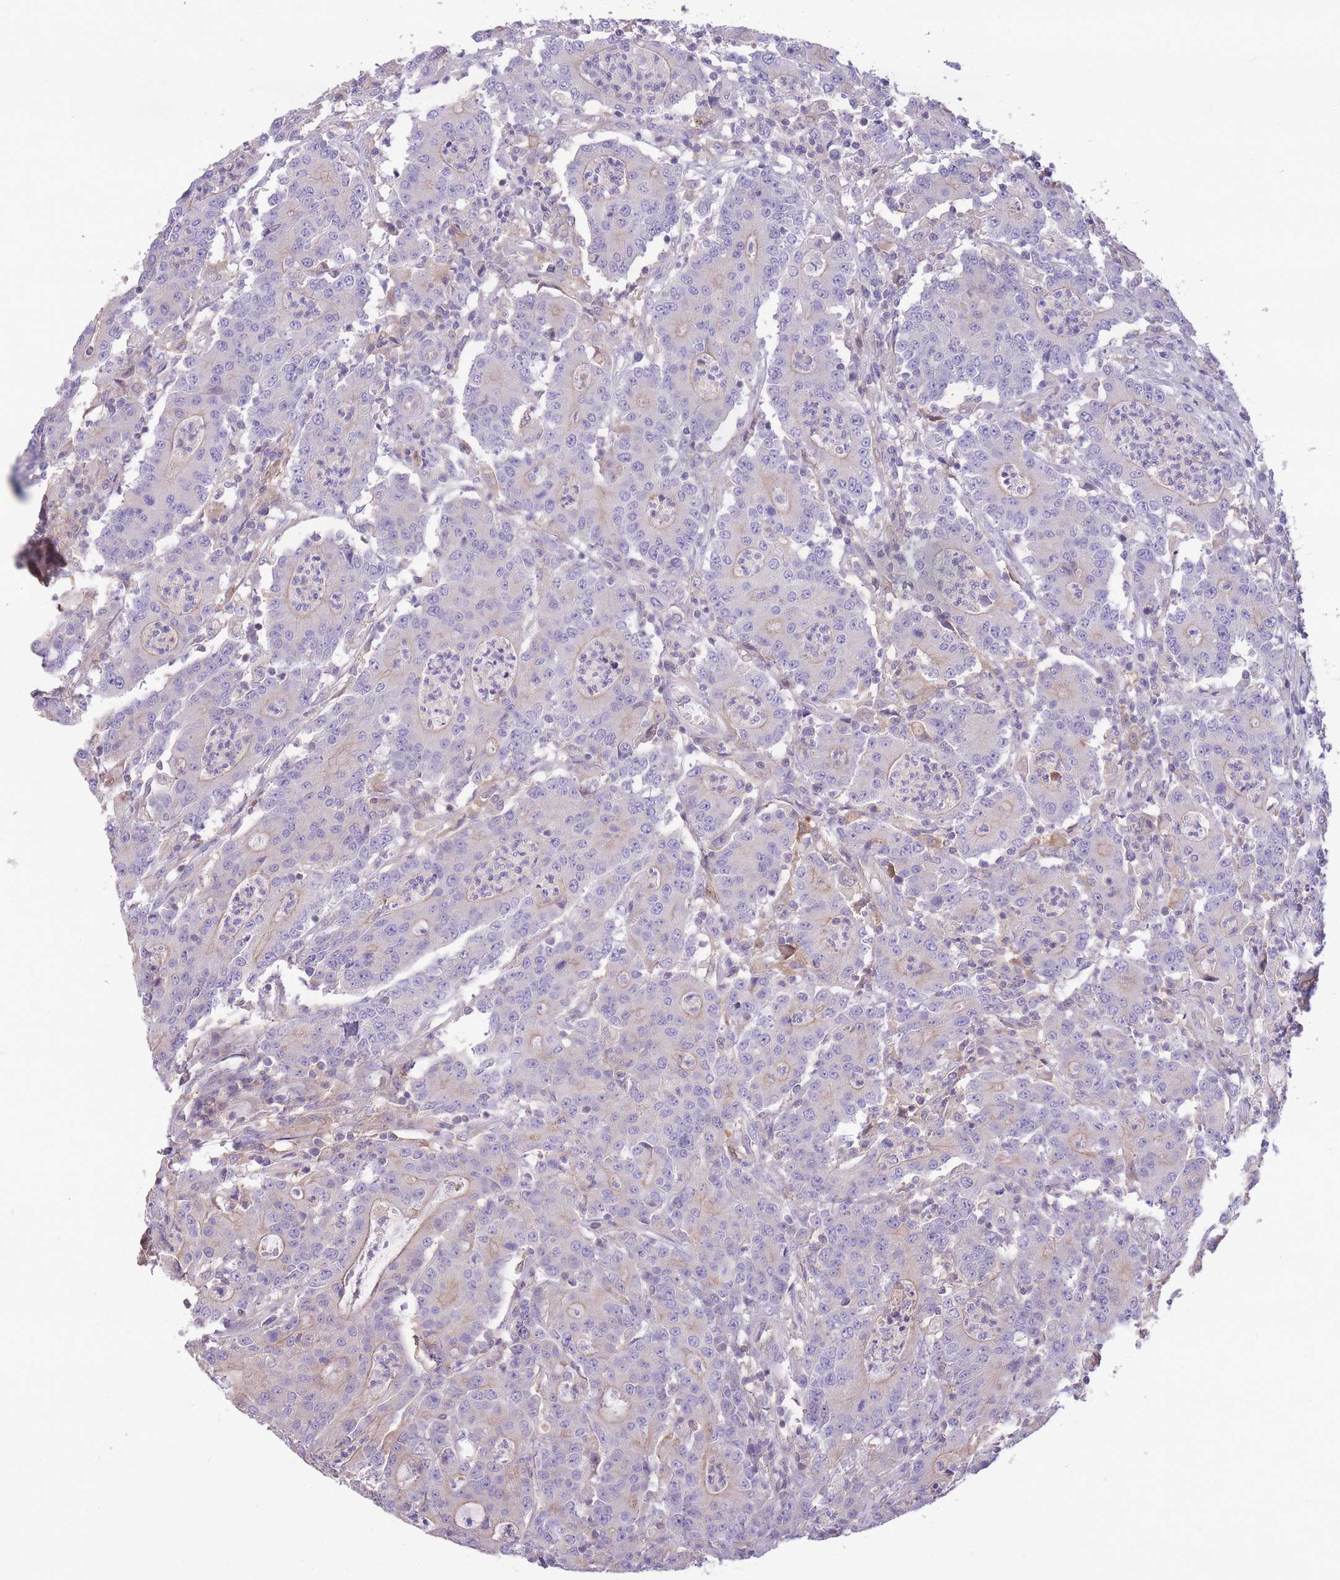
{"staining": {"intensity": "weak", "quantity": "<25%", "location": "cytoplasmic/membranous"}, "tissue": "colorectal cancer", "cell_type": "Tumor cells", "image_type": "cancer", "snomed": [{"axis": "morphology", "description": "Adenocarcinoma, NOS"}, {"axis": "topography", "description": "Colon"}], "caption": "This is an immunohistochemistry image of adenocarcinoma (colorectal). There is no expression in tumor cells.", "gene": "OR5T1", "patient": {"sex": "male", "age": 83}}